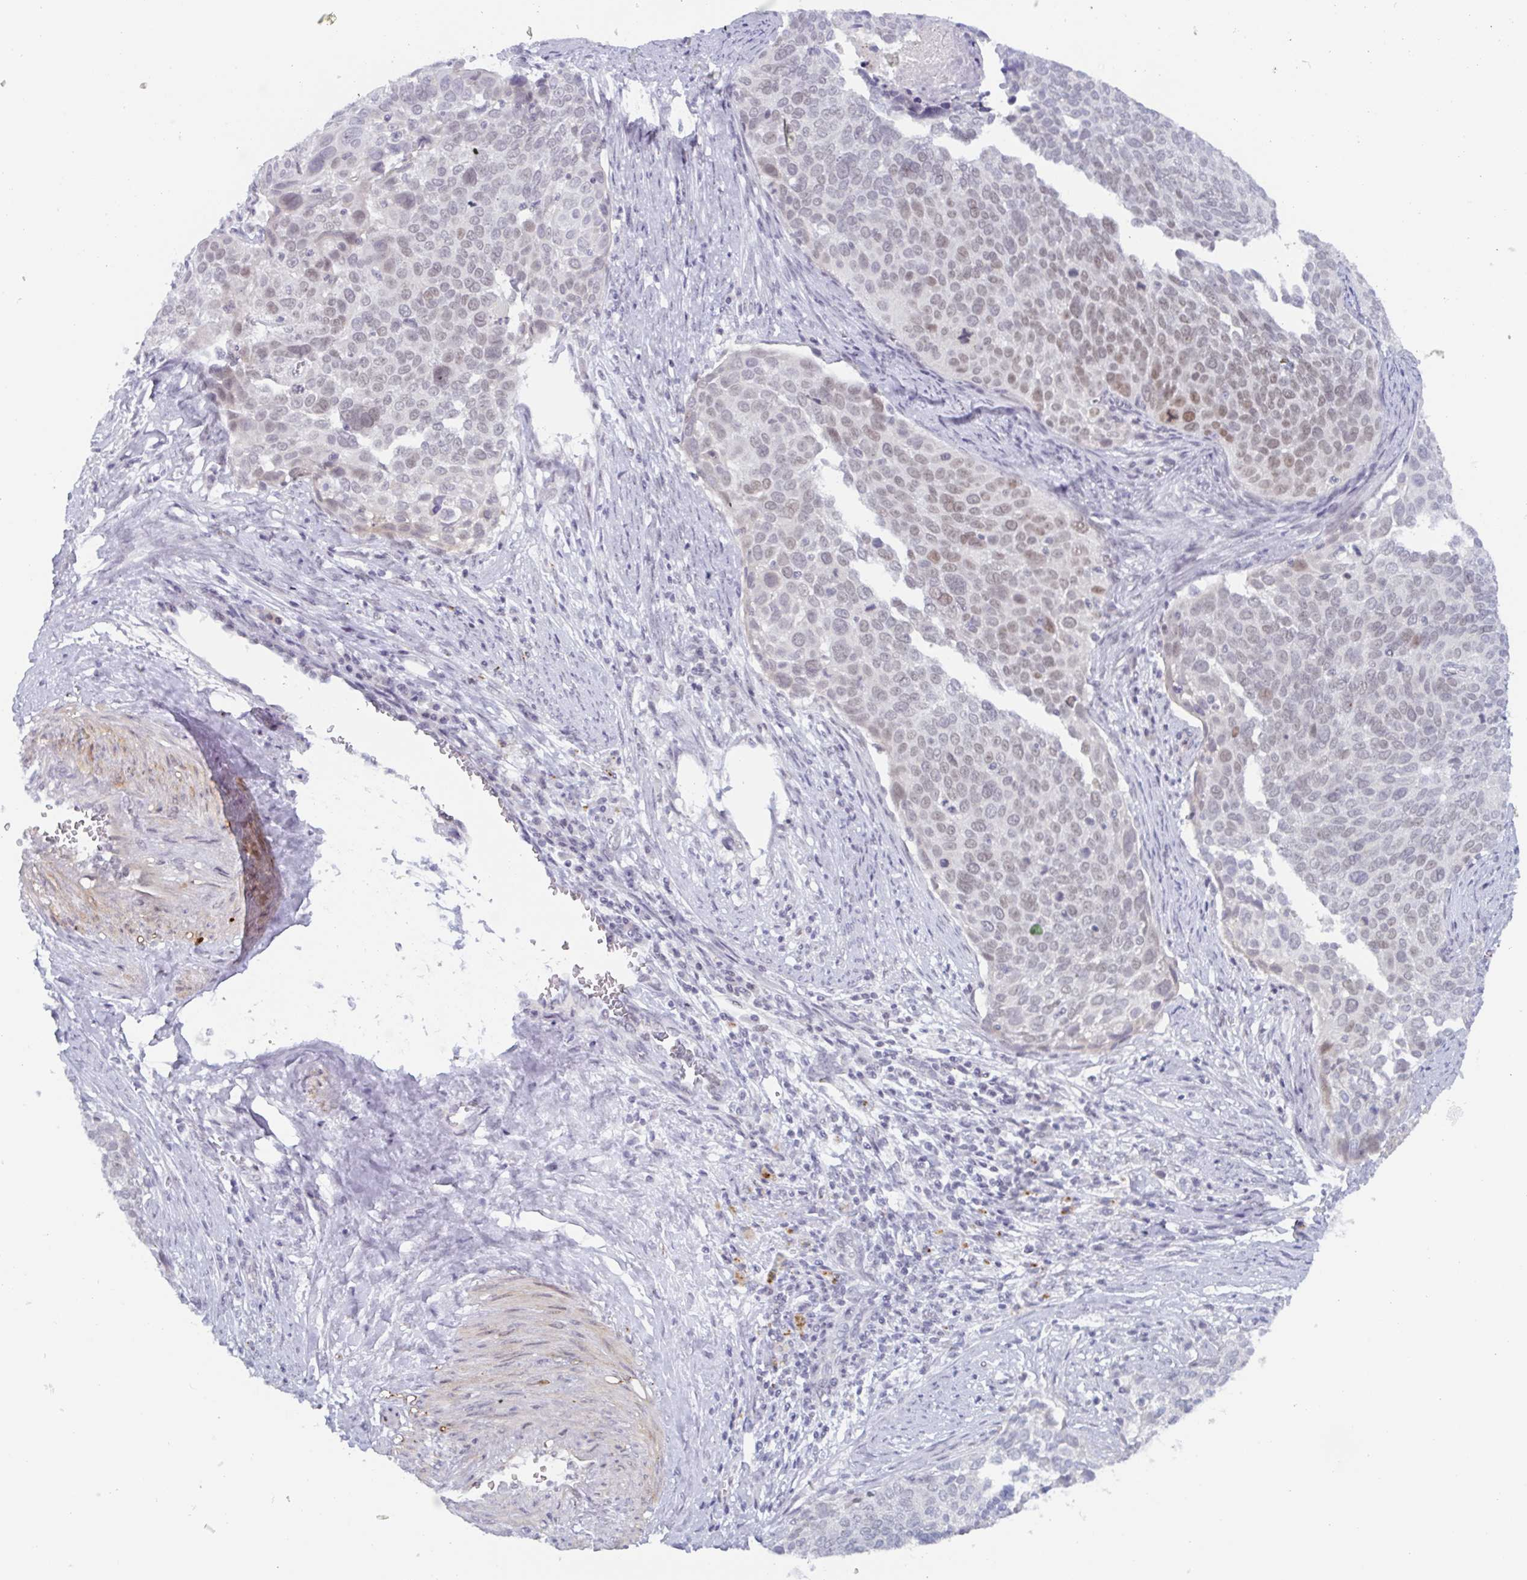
{"staining": {"intensity": "weak", "quantity": "25%-75%", "location": "nuclear"}, "tissue": "cervical cancer", "cell_type": "Tumor cells", "image_type": "cancer", "snomed": [{"axis": "morphology", "description": "Squamous cell carcinoma, NOS"}, {"axis": "topography", "description": "Cervix"}], "caption": "Tumor cells show low levels of weak nuclear expression in approximately 25%-75% of cells in human squamous cell carcinoma (cervical).", "gene": "ZFP64", "patient": {"sex": "female", "age": 39}}